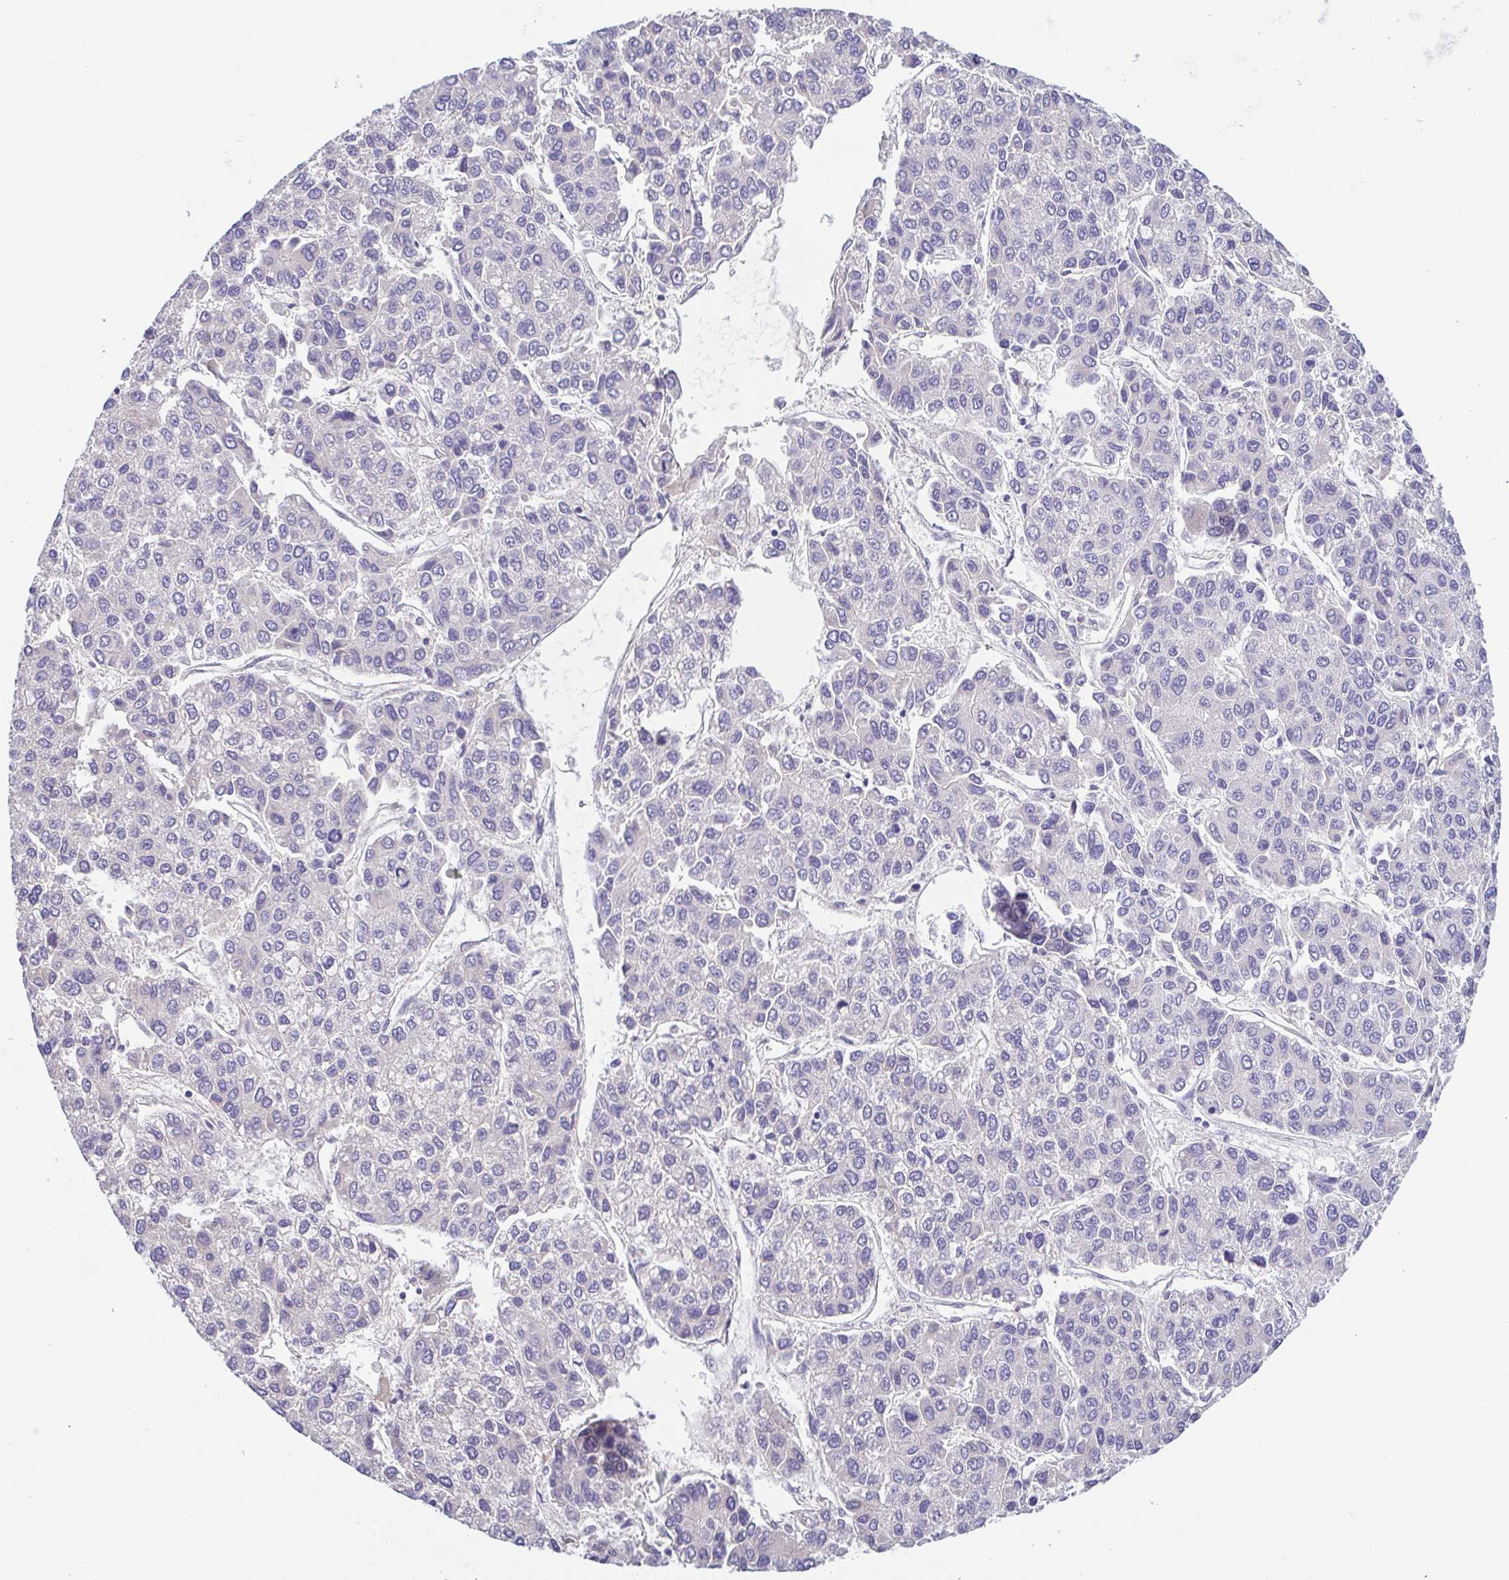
{"staining": {"intensity": "negative", "quantity": "none", "location": "none"}, "tissue": "liver cancer", "cell_type": "Tumor cells", "image_type": "cancer", "snomed": [{"axis": "morphology", "description": "Carcinoma, Hepatocellular, NOS"}, {"axis": "topography", "description": "Liver"}], "caption": "The photomicrograph shows no staining of tumor cells in hepatocellular carcinoma (liver).", "gene": "A1BG", "patient": {"sex": "female", "age": 66}}